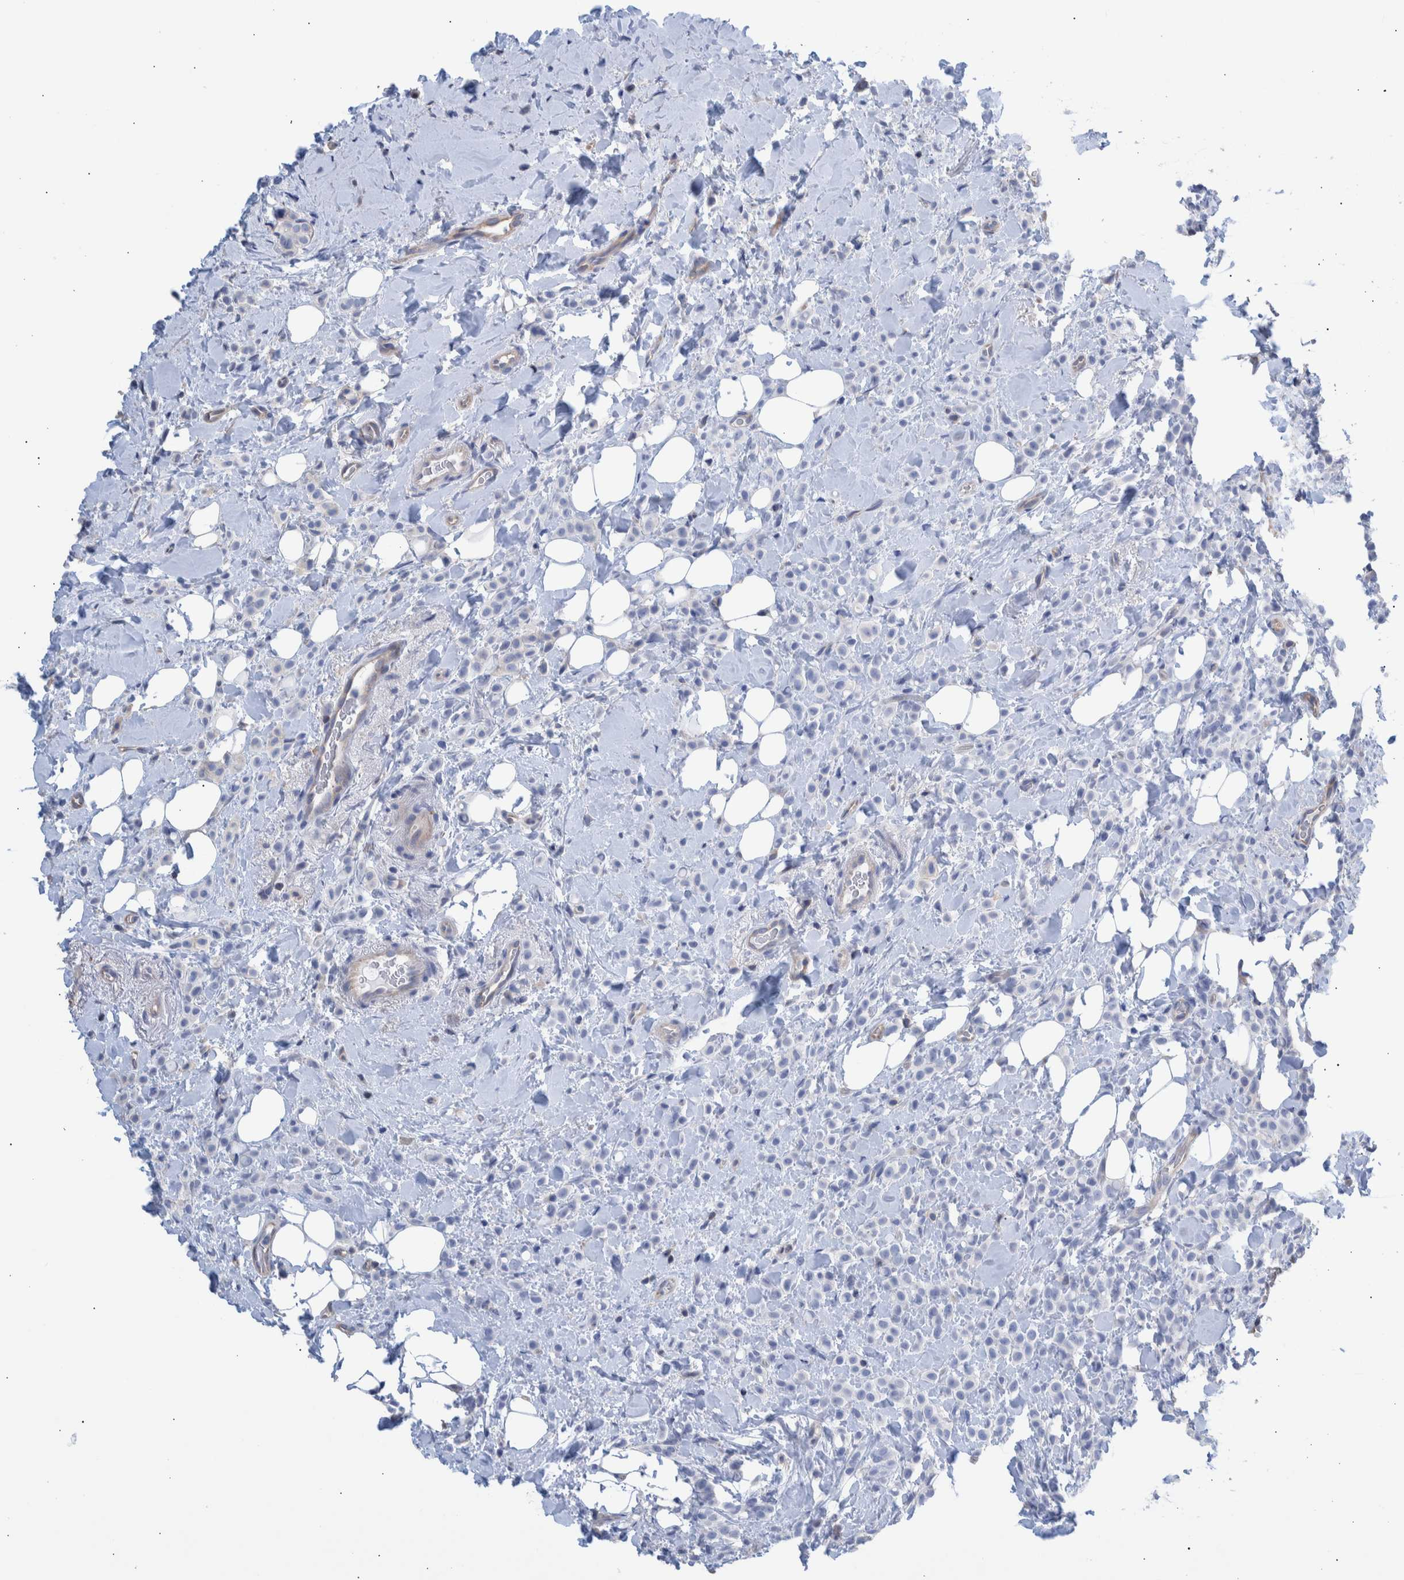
{"staining": {"intensity": "negative", "quantity": "none", "location": "none"}, "tissue": "breast cancer", "cell_type": "Tumor cells", "image_type": "cancer", "snomed": [{"axis": "morphology", "description": "Normal tissue, NOS"}, {"axis": "morphology", "description": "Lobular carcinoma"}, {"axis": "topography", "description": "Breast"}], "caption": "Immunohistochemistry (IHC) of breast cancer (lobular carcinoma) demonstrates no staining in tumor cells.", "gene": "PPP3CC", "patient": {"sex": "female", "age": 50}}